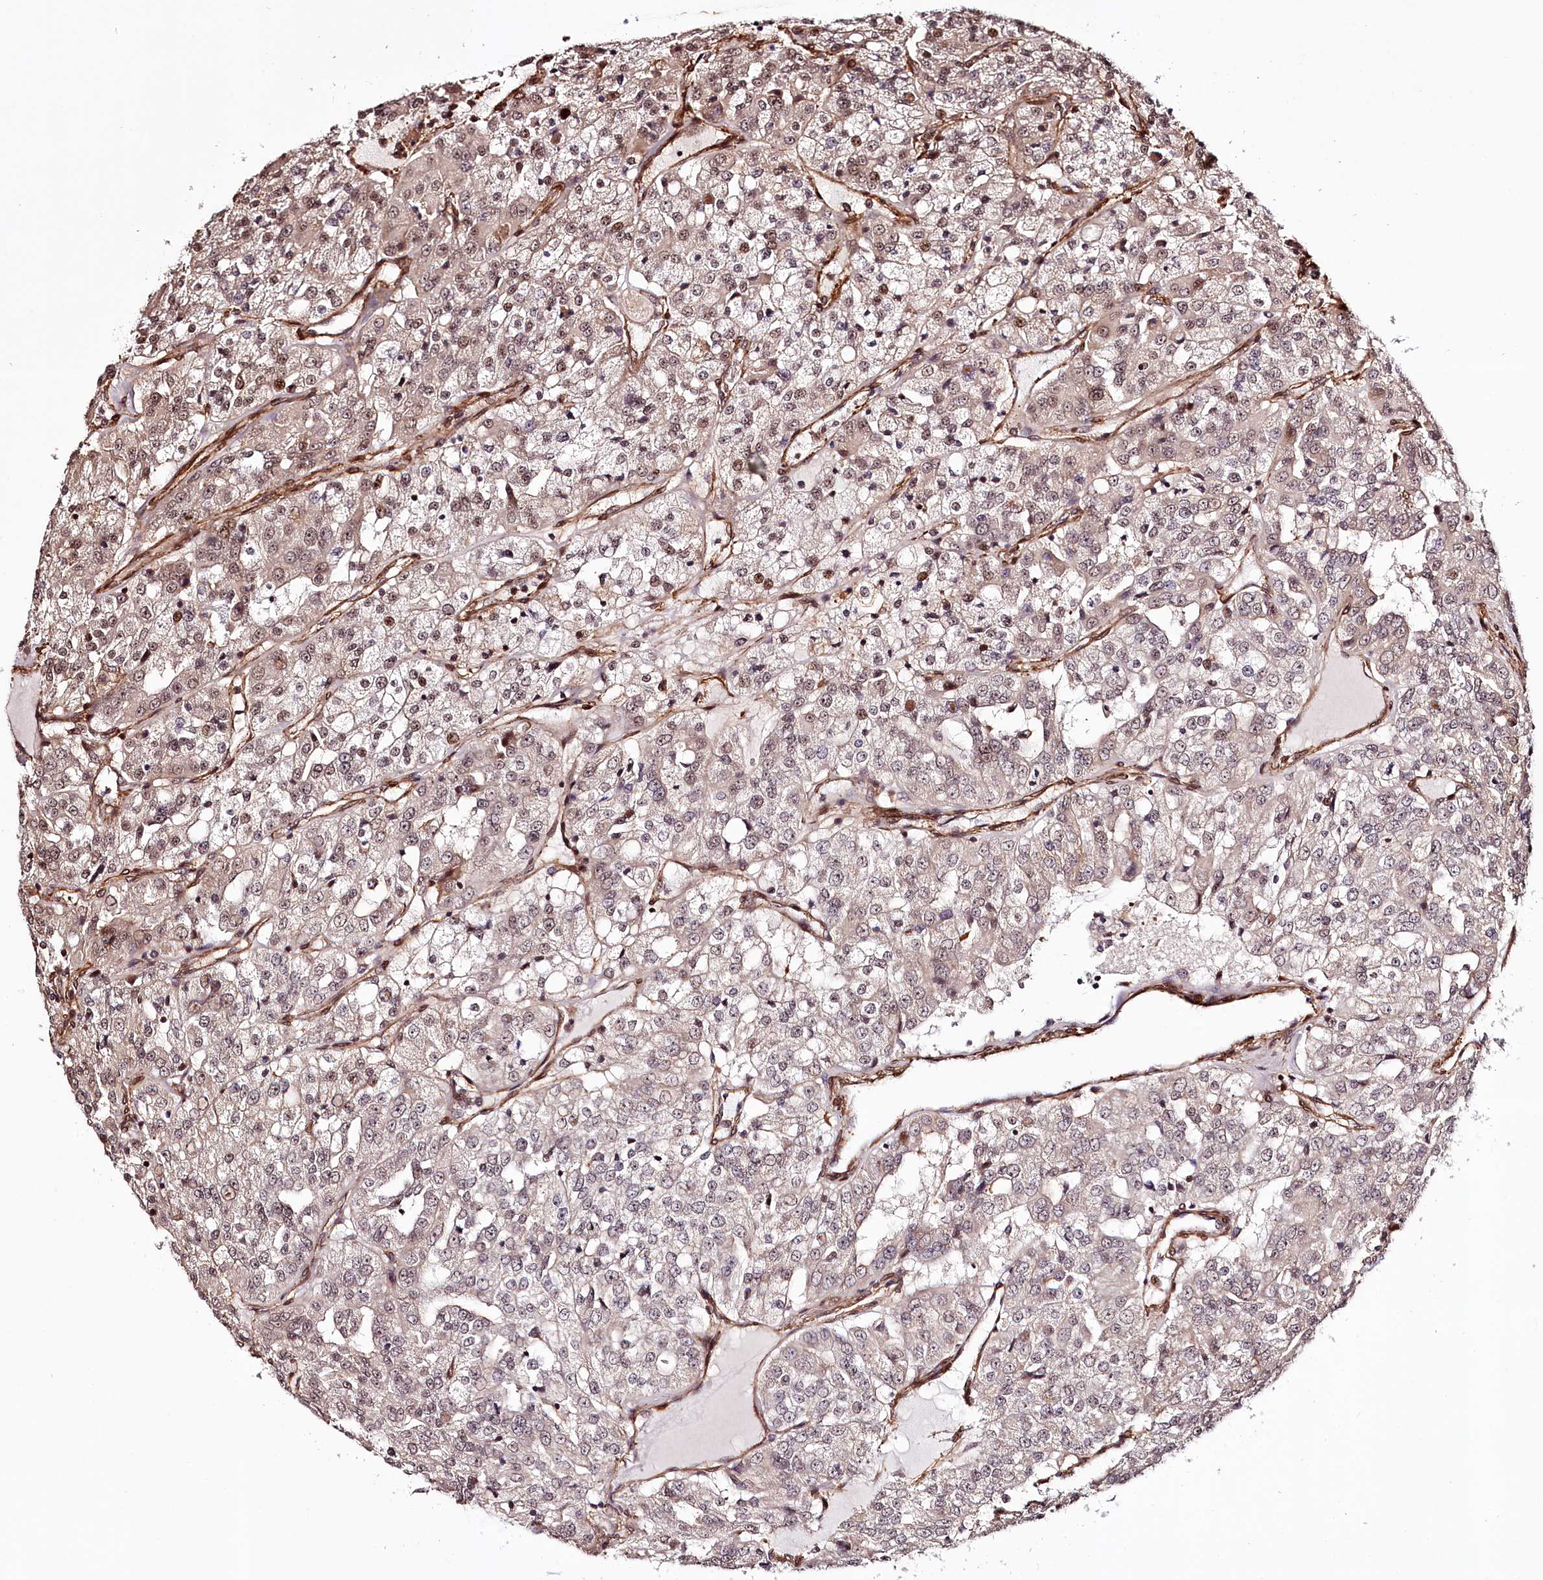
{"staining": {"intensity": "moderate", "quantity": "25%-75%", "location": "cytoplasmic/membranous,nuclear"}, "tissue": "renal cancer", "cell_type": "Tumor cells", "image_type": "cancer", "snomed": [{"axis": "morphology", "description": "Adenocarcinoma, NOS"}, {"axis": "topography", "description": "Kidney"}], "caption": "Renal cancer tissue reveals moderate cytoplasmic/membranous and nuclear staining in about 25%-75% of tumor cells, visualized by immunohistochemistry.", "gene": "TTC33", "patient": {"sex": "female", "age": 63}}